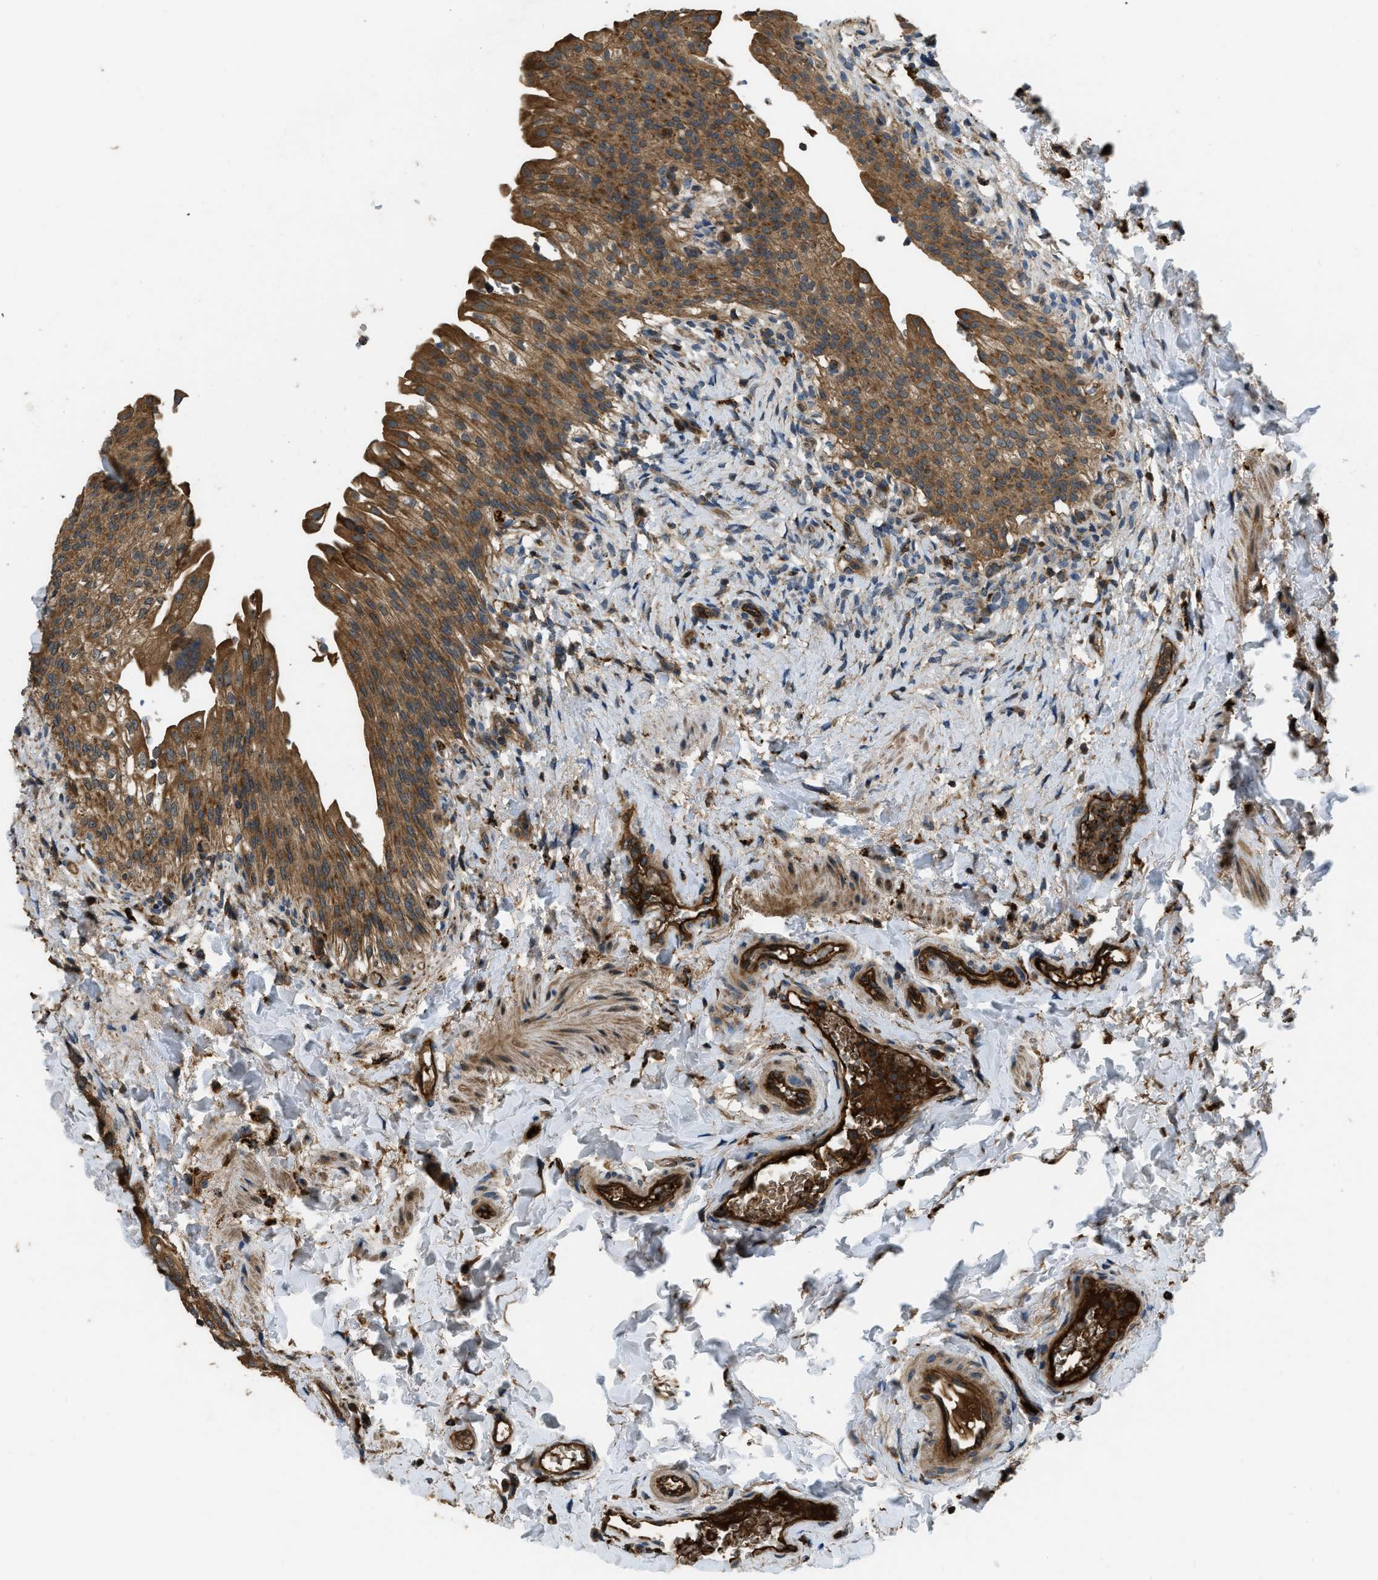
{"staining": {"intensity": "strong", "quantity": ">75%", "location": "cytoplasmic/membranous"}, "tissue": "urinary bladder", "cell_type": "Urothelial cells", "image_type": "normal", "snomed": [{"axis": "morphology", "description": "Normal tissue, NOS"}, {"axis": "topography", "description": "Urinary bladder"}], "caption": "Urinary bladder stained with DAB (3,3'-diaminobenzidine) immunohistochemistry demonstrates high levels of strong cytoplasmic/membranous expression in about >75% of urothelial cells.", "gene": "GGH", "patient": {"sex": "female", "age": 60}}